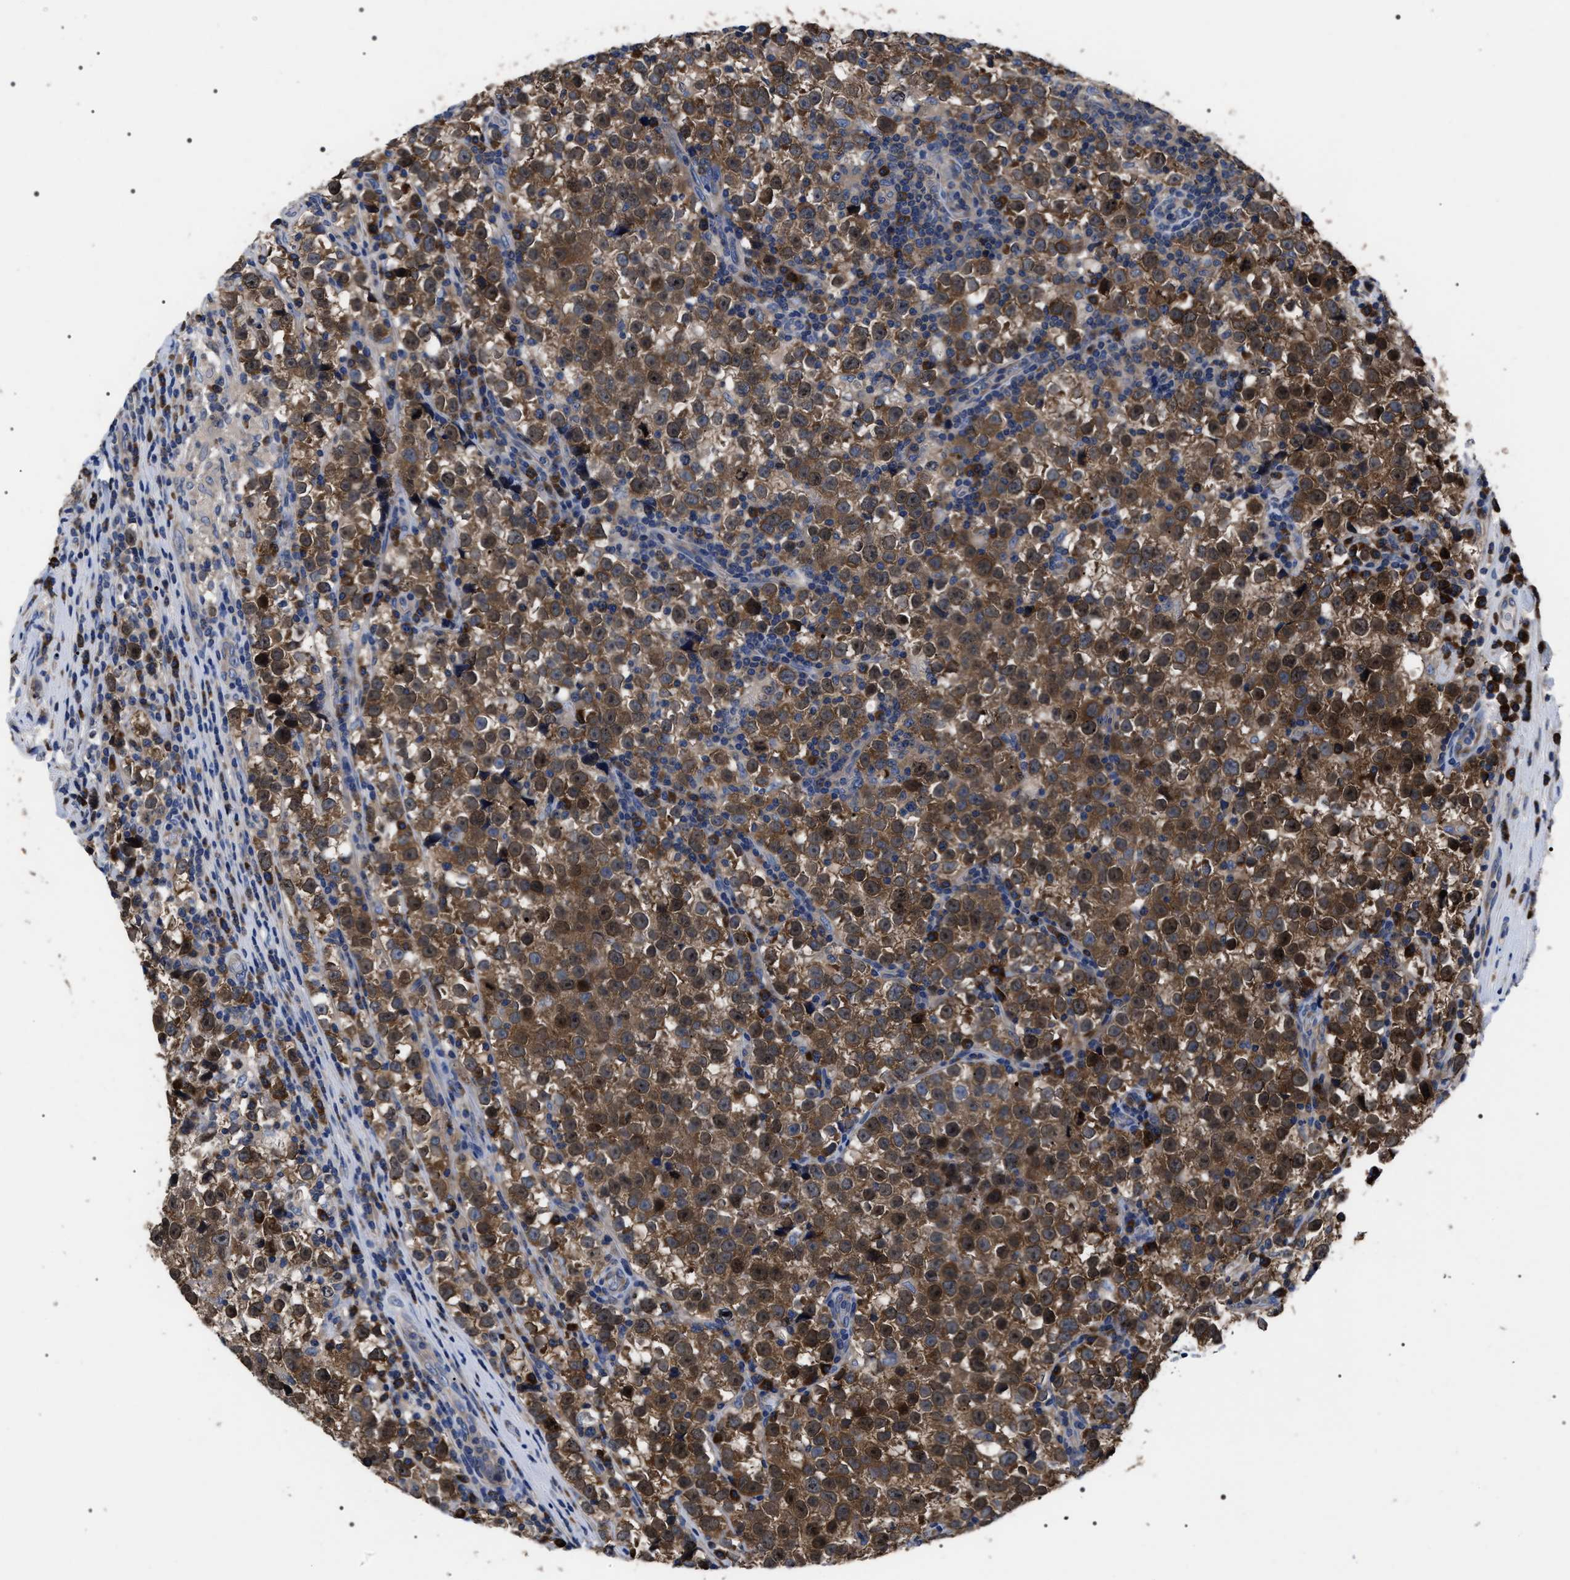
{"staining": {"intensity": "moderate", "quantity": ">75%", "location": "cytoplasmic/membranous,nuclear"}, "tissue": "testis cancer", "cell_type": "Tumor cells", "image_type": "cancer", "snomed": [{"axis": "morphology", "description": "Normal tissue, NOS"}, {"axis": "morphology", "description": "Seminoma, NOS"}, {"axis": "topography", "description": "Testis"}], "caption": "Tumor cells show moderate cytoplasmic/membranous and nuclear staining in about >75% of cells in testis cancer. The staining was performed using DAB, with brown indicating positive protein expression. Nuclei are stained blue with hematoxylin.", "gene": "MIS18A", "patient": {"sex": "male", "age": 43}}